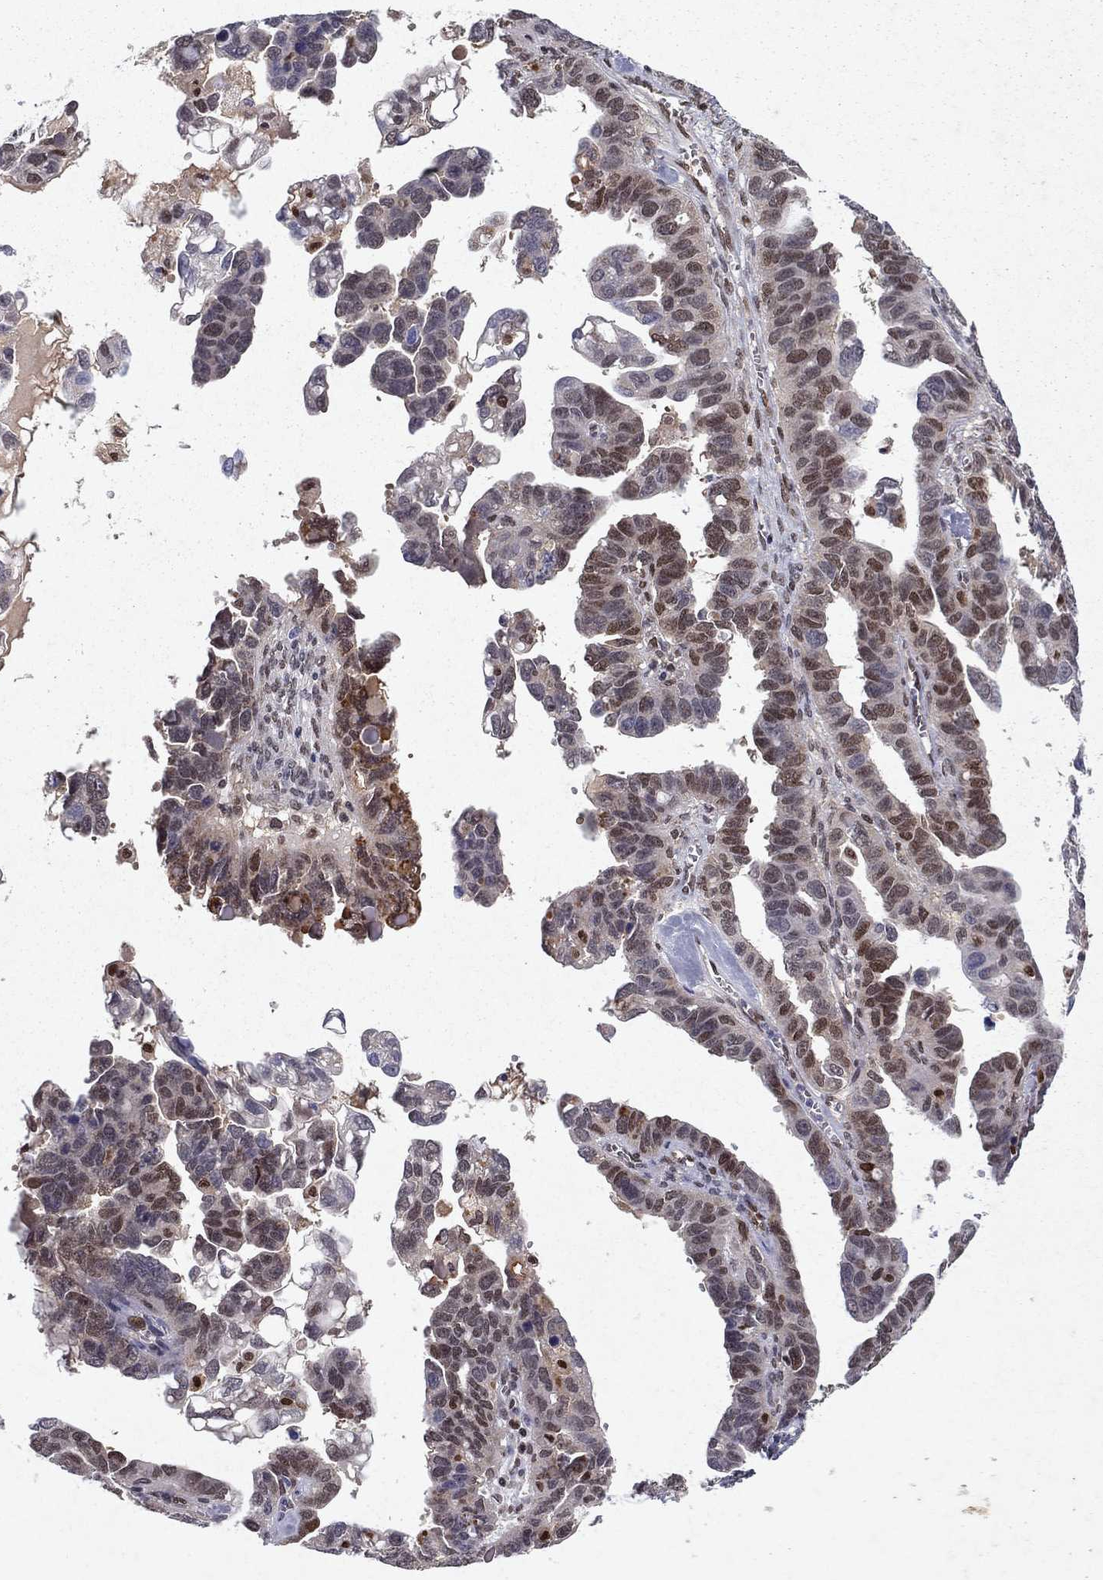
{"staining": {"intensity": "moderate", "quantity": "25%-75%", "location": "nuclear"}, "tissue": "ovarian cancer", "cell_type": "Tumor cells", "image_type": "cancer", "snomed": [{"axis": "morphology", "description": "Cystadenocarcinoma, serous, NOS"}, {"axis": "topography", "description": "Ovary"}], "caption": "Immunohistochemistry (IHC) (DAB) staining of human ovarian serous cystadenocarcinoma shows moderate nuclear protein positivity in approximately 25%-75% of tumor cells.", "gene": "CRTC1", "patient": {"sex": "female", "age": 69}}